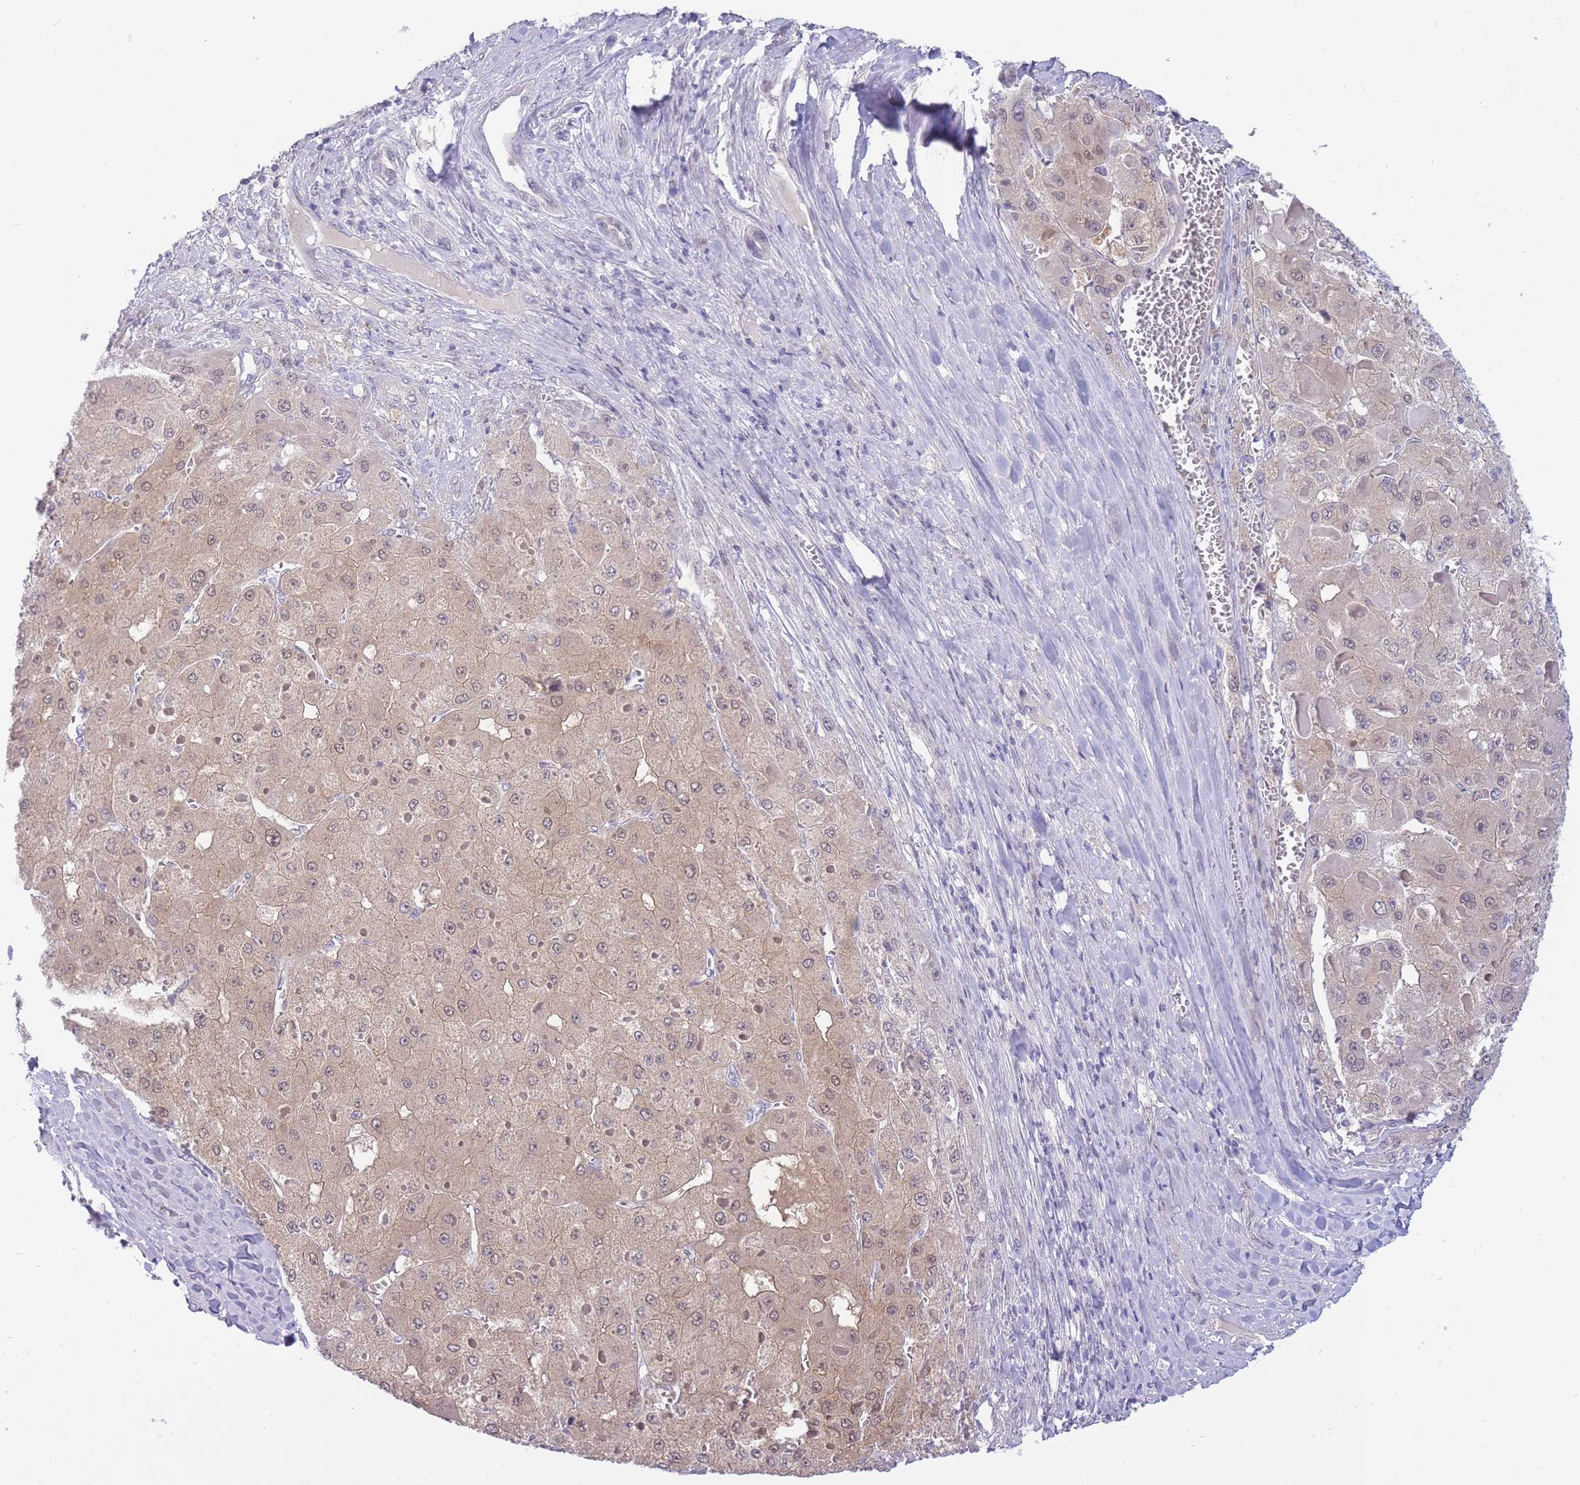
{"staining": {"intensity": "weak", "quantity": "25%-75%", "location": "cytoplasmic/membranous,nuclear"}, "tissue": "liver cancer", "cell_type": "Tumor cells", "image_type": "cancer", "snomed": [{"axis": "morphology", "description": "Carcinoma, Hepatocellular, NOS"}, {"axis": "topography", "description": "Liver"}], "caption": "A brown stain labels weak cytoplasmic/membranous and nuclear expression of a protein in human hepatocellular carcinoma (liver) tumor cells. Using DAB (3,3'-diaminobenzidine) (brown) and hematoxylin (blue) stains, captured at high magnification using brightfield microscopy.", "gene": "PRR23B", "patient": {"sex": "female", "age": 73}}